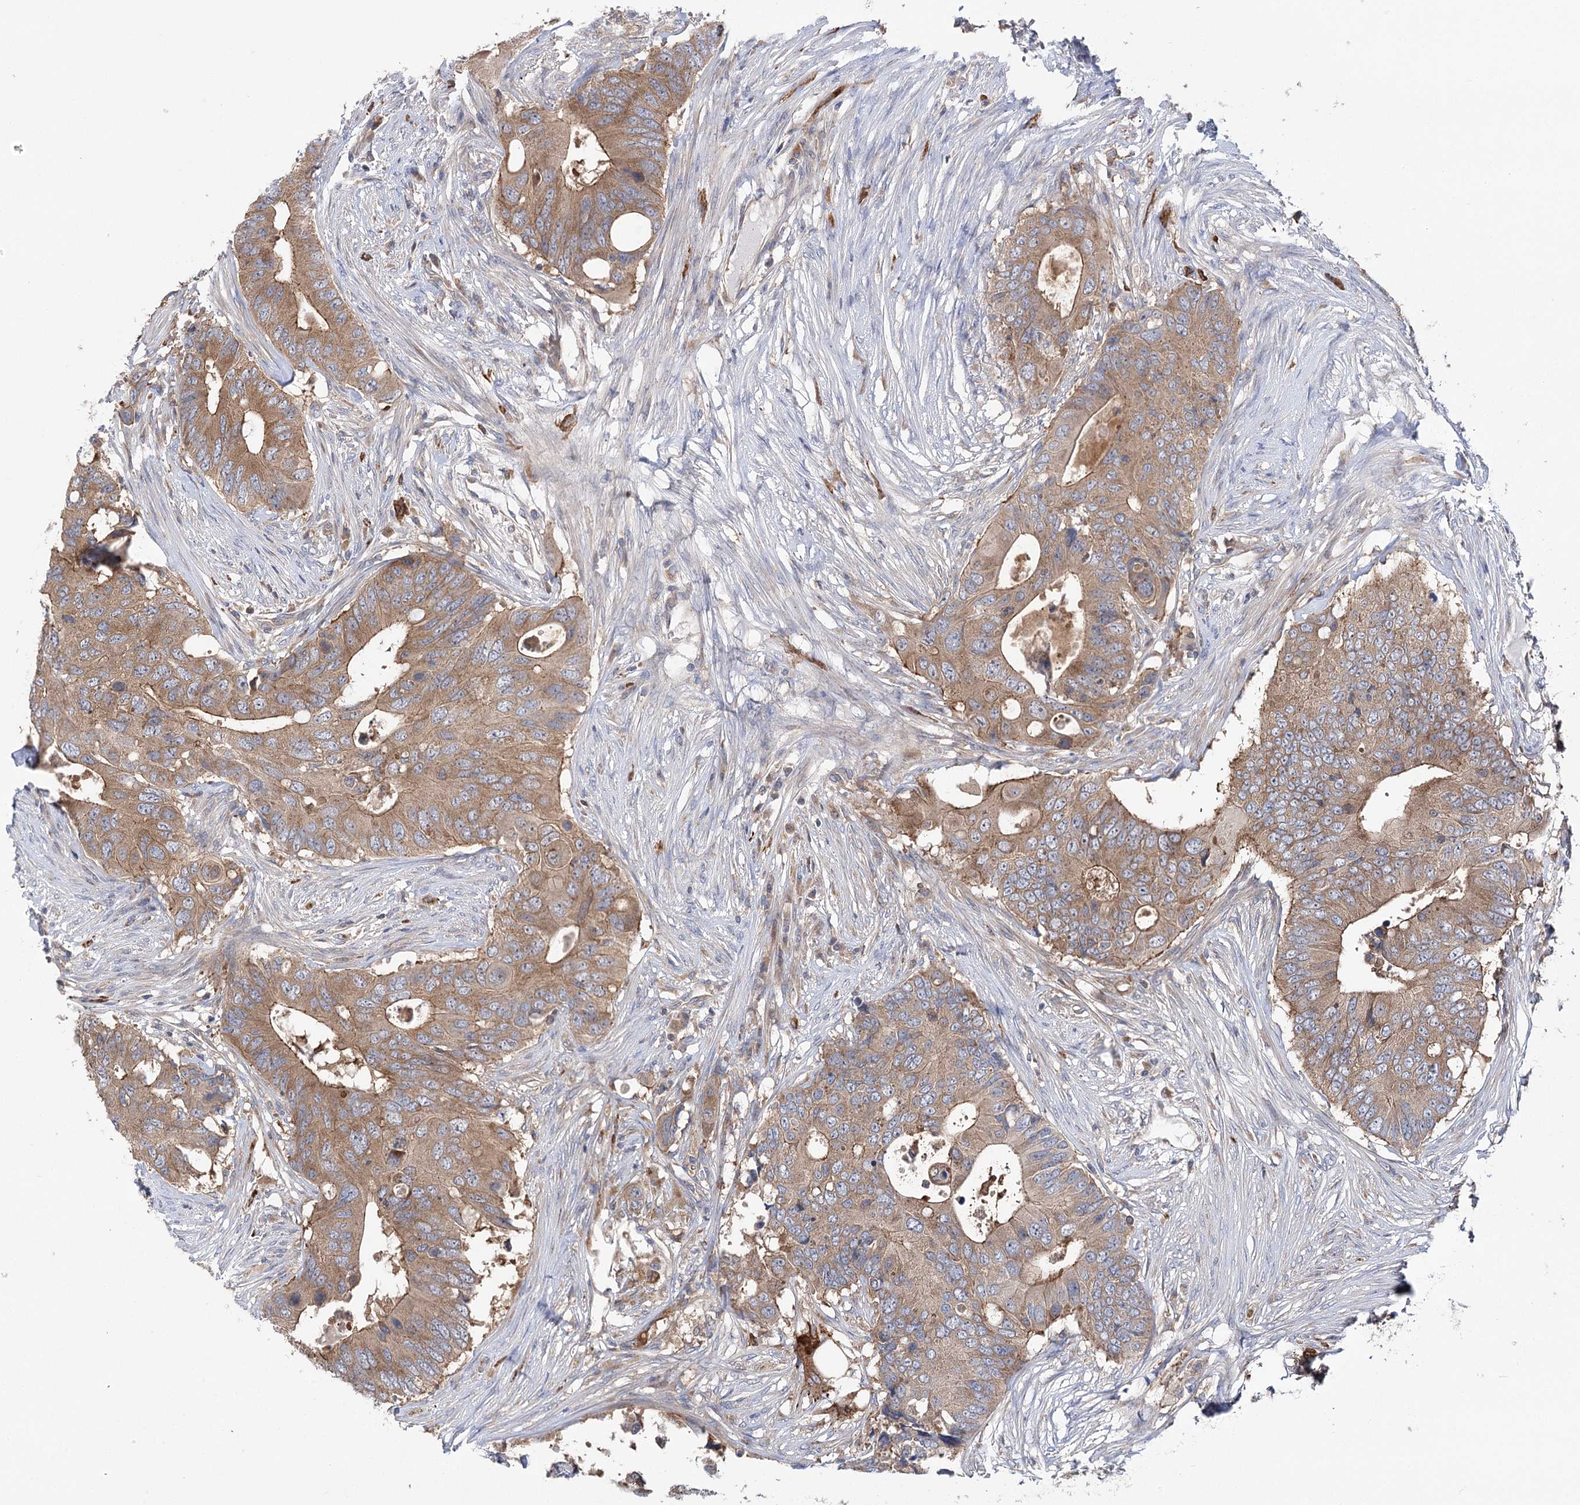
{"staining": {"intensity": "moderate", "quantity": ">75%", "location": "cytoplasmic/membranous"}, "tissue": "colorectal cancer", "cell_type": "Tumor cells", "image_type": "cancer", "snomed": [{"axis": "morphology", "description": "Adenocarcinoma, NOS"}, {"axis": "topography", "description": "Colon"}], "caption": "The histopathology image demonstrates staining of colorectal cancer, revealing moderate cytoplasmic/membranous protein positivity (brown color) within tumor cells.", "gene": "VPS37B", "patient": {"sex": "male", "age": 71}}